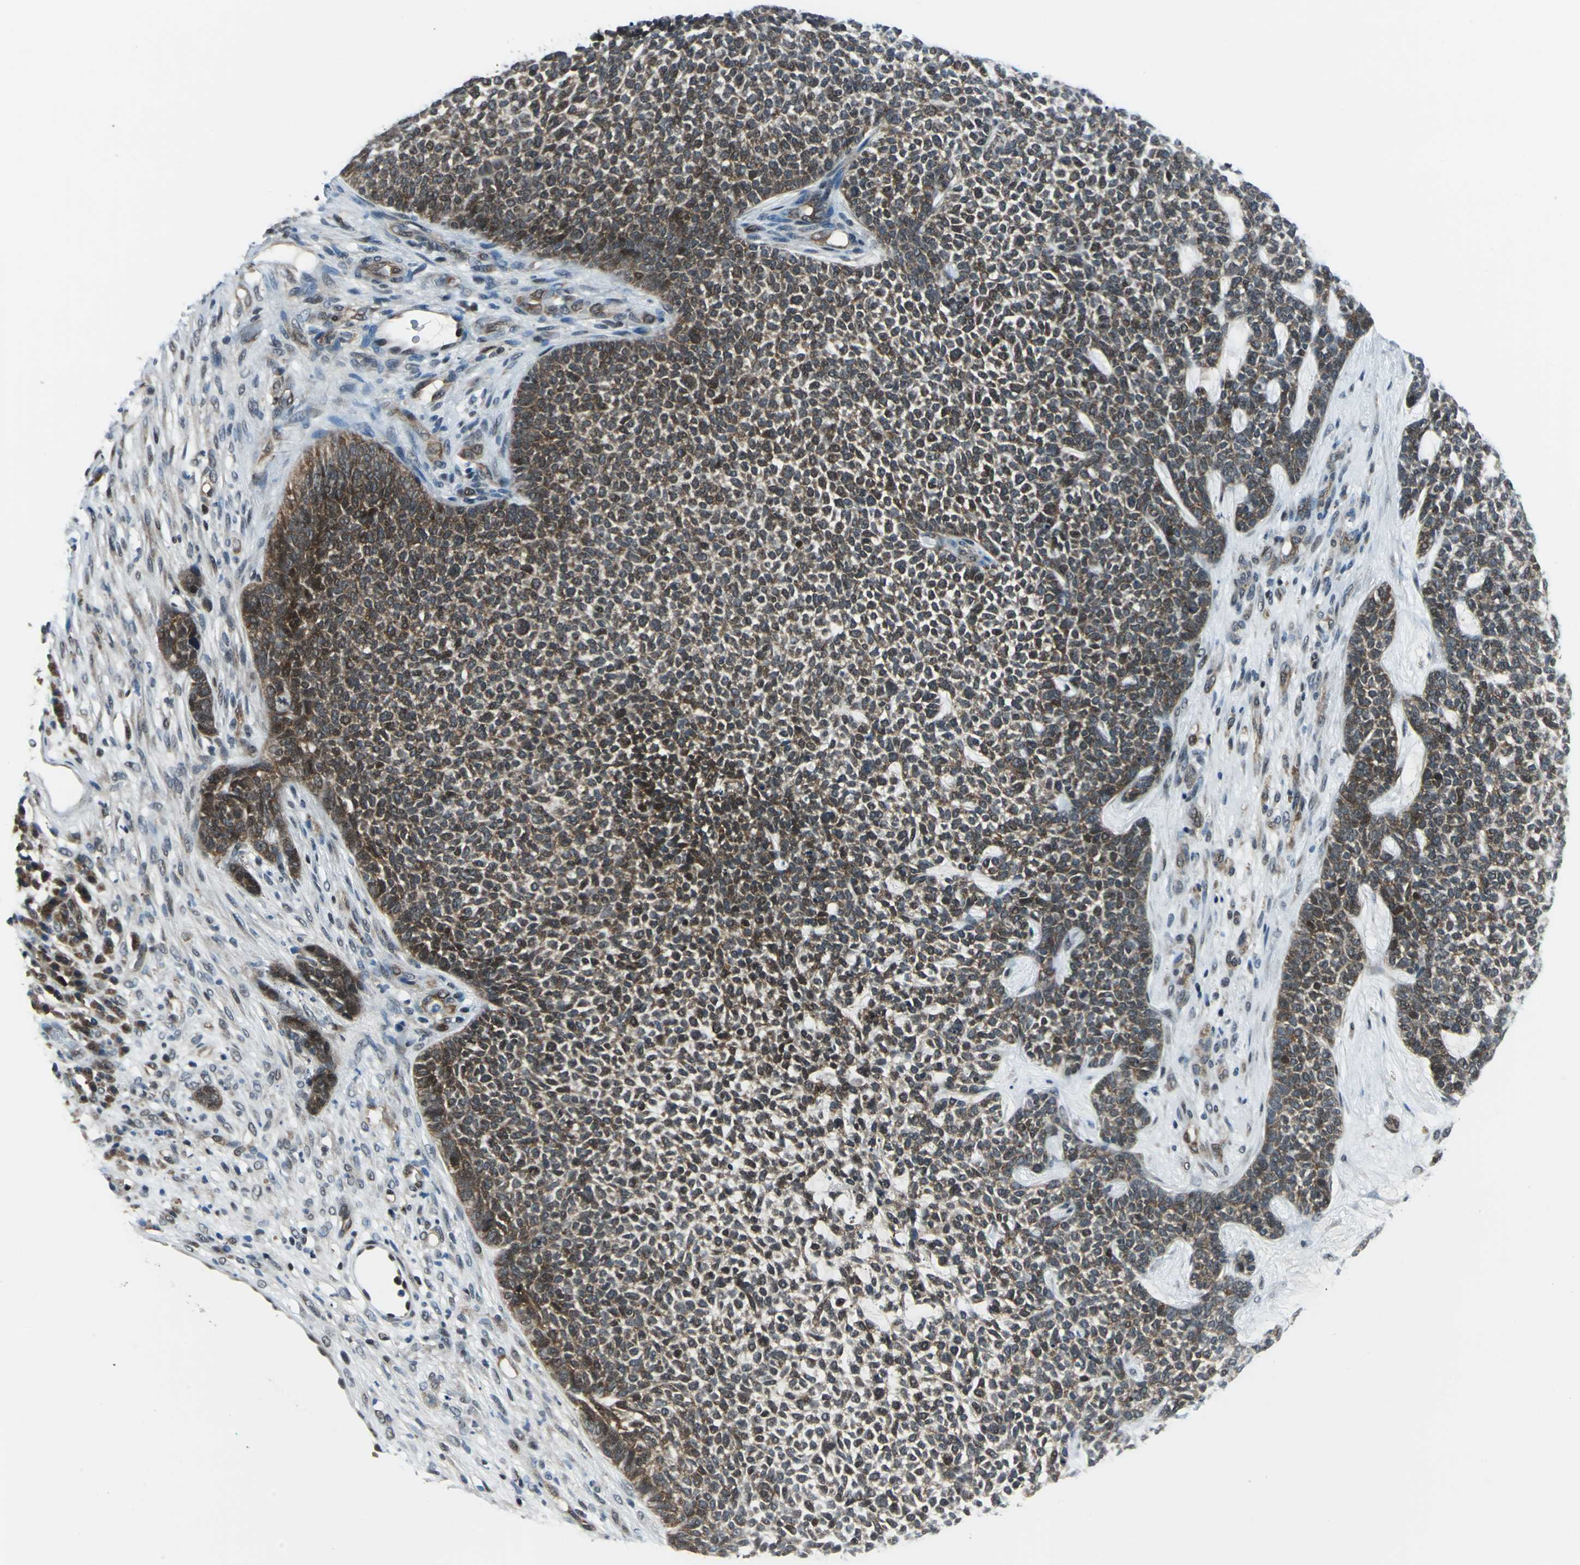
{"staining": {"intensity": "strong", "quantity": "25%-75%", "location": "cytoplasmic/membranous,nuclear"}, "tissue": "skin cancer", "cell_type": "Tumor cells", "image_type": "cancer", "snomed": [{"axis": "morphology", "description": "Basal cell carcinoma"}, {"axis": "topography", "description": "Skin"}], "caption": "Human basal cell carcinoma (skin) stained with a brown dye reveals strong cytoplasmic/membranous and nuclear positive staining in approximately 25%-75% of tumor cells.", "gene": "POLR3K", "patient": {"sex": "female", "age": 84}}